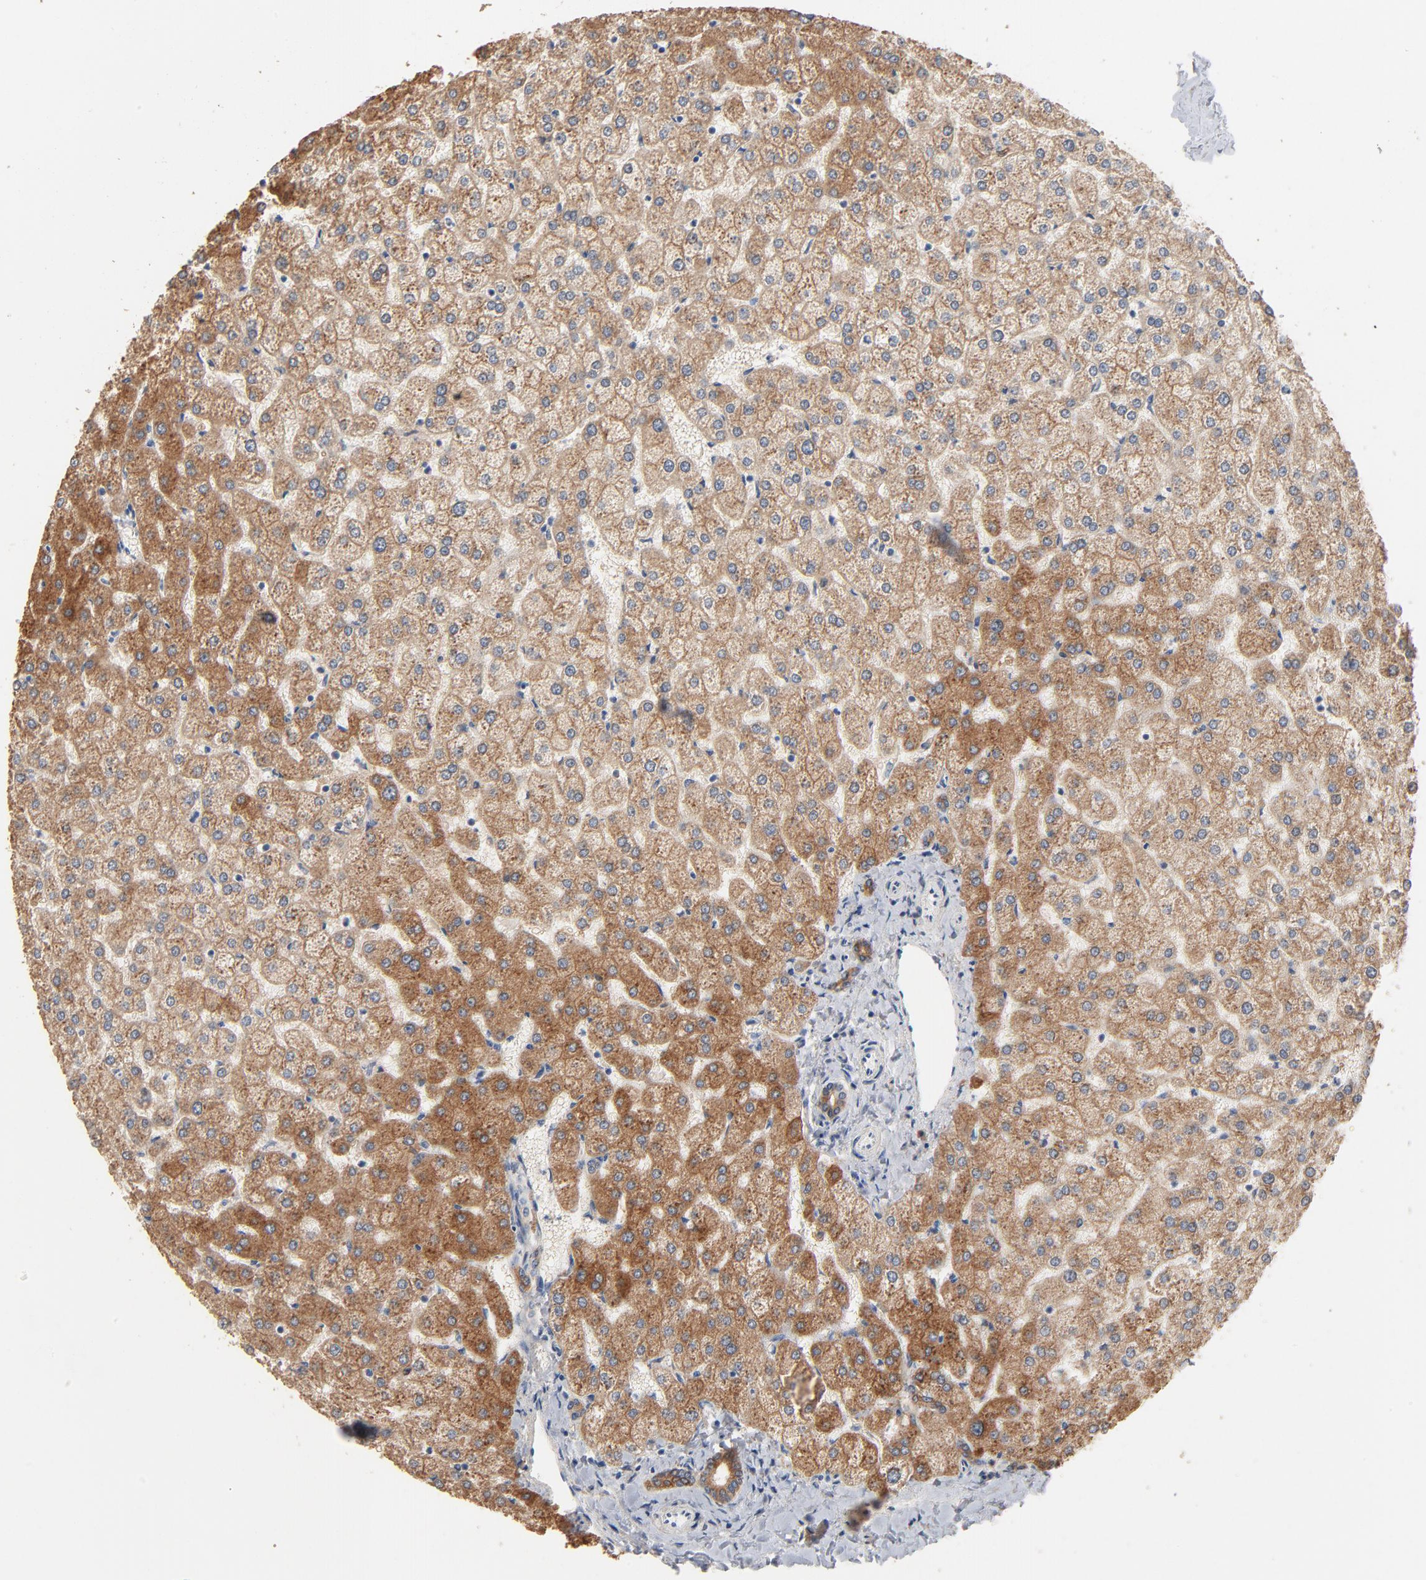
{"staining": {"intensity": "weak", "quantity": ">75%", "location": "cytoplasmic/membranous"}, "tissue": "liver", "cell_type": "Cholangiocytes", "image_type": "normal", "snomed": [{"axis": "morphology", "description": "Normal tissue, NOS"}, {"axis": "topography", "description": "Liver"}], "caption": "The immunohistochemical stain labels weak cytoplasmic/membranous positivity in cholangiocytes of unremarkable liver. (DAB (3,3'-diaminobenzidine) = brown stain, brightfield microscopy at high magnification).", "gene": "ZDHHC8", "patient": {"sex": "female", "age": 32}}